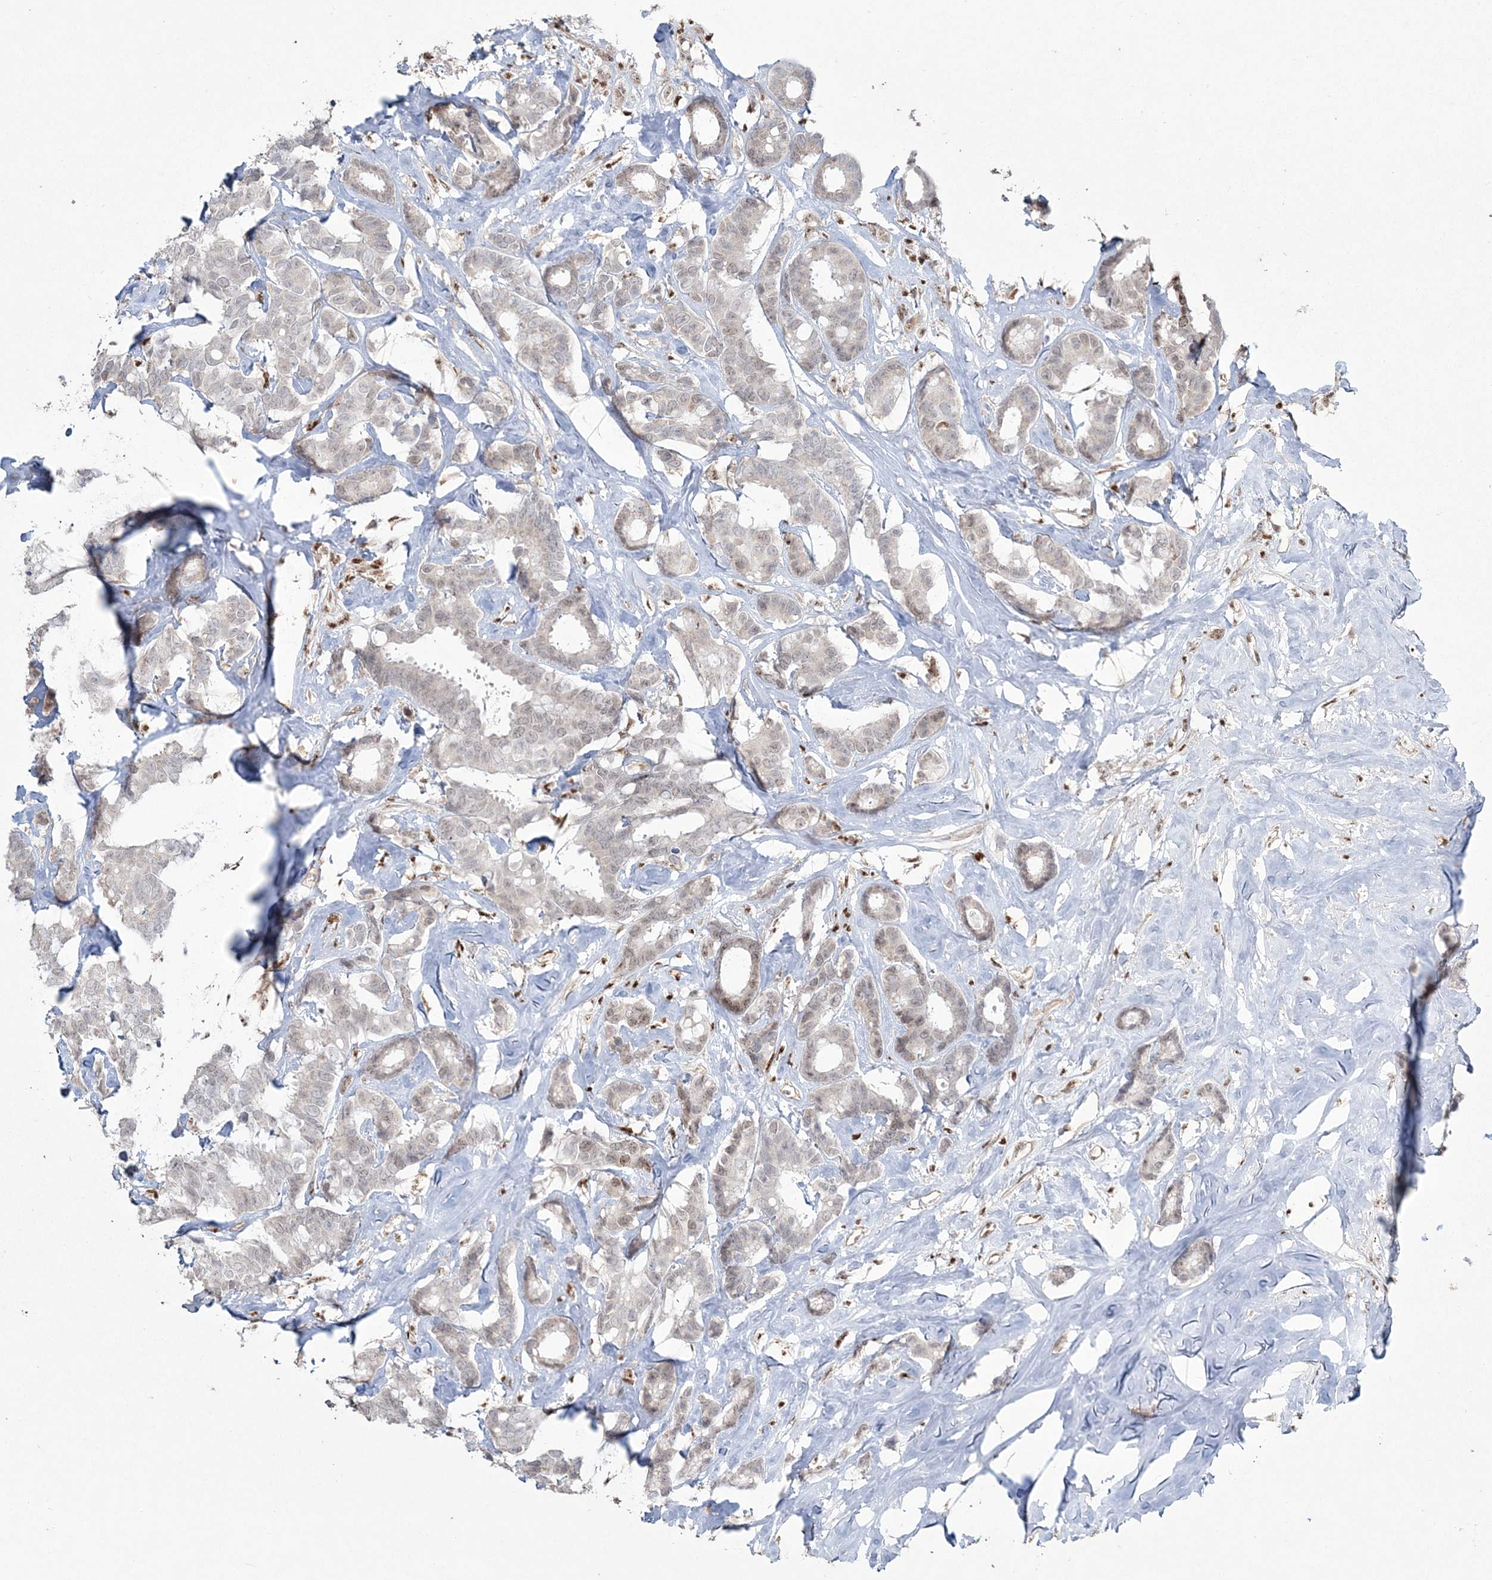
{"staining": {"intensity": "negative", "quantity": "none", "location": "none"}, "tissue": "breast cancer", "cell_type": "Tumor cells", "image_type": "cancer", "snomed": [{"axis": "morphology", "description": "Duct carcinoma"}, {"axis": "topography", "description": "Breast"}], "caption": "Protein analysis of breast invasive ductal carcinoma reveals no significant expression in tumor cells.", "gene": "RBM17", "patient": {"sex": "female", "age": 87}}